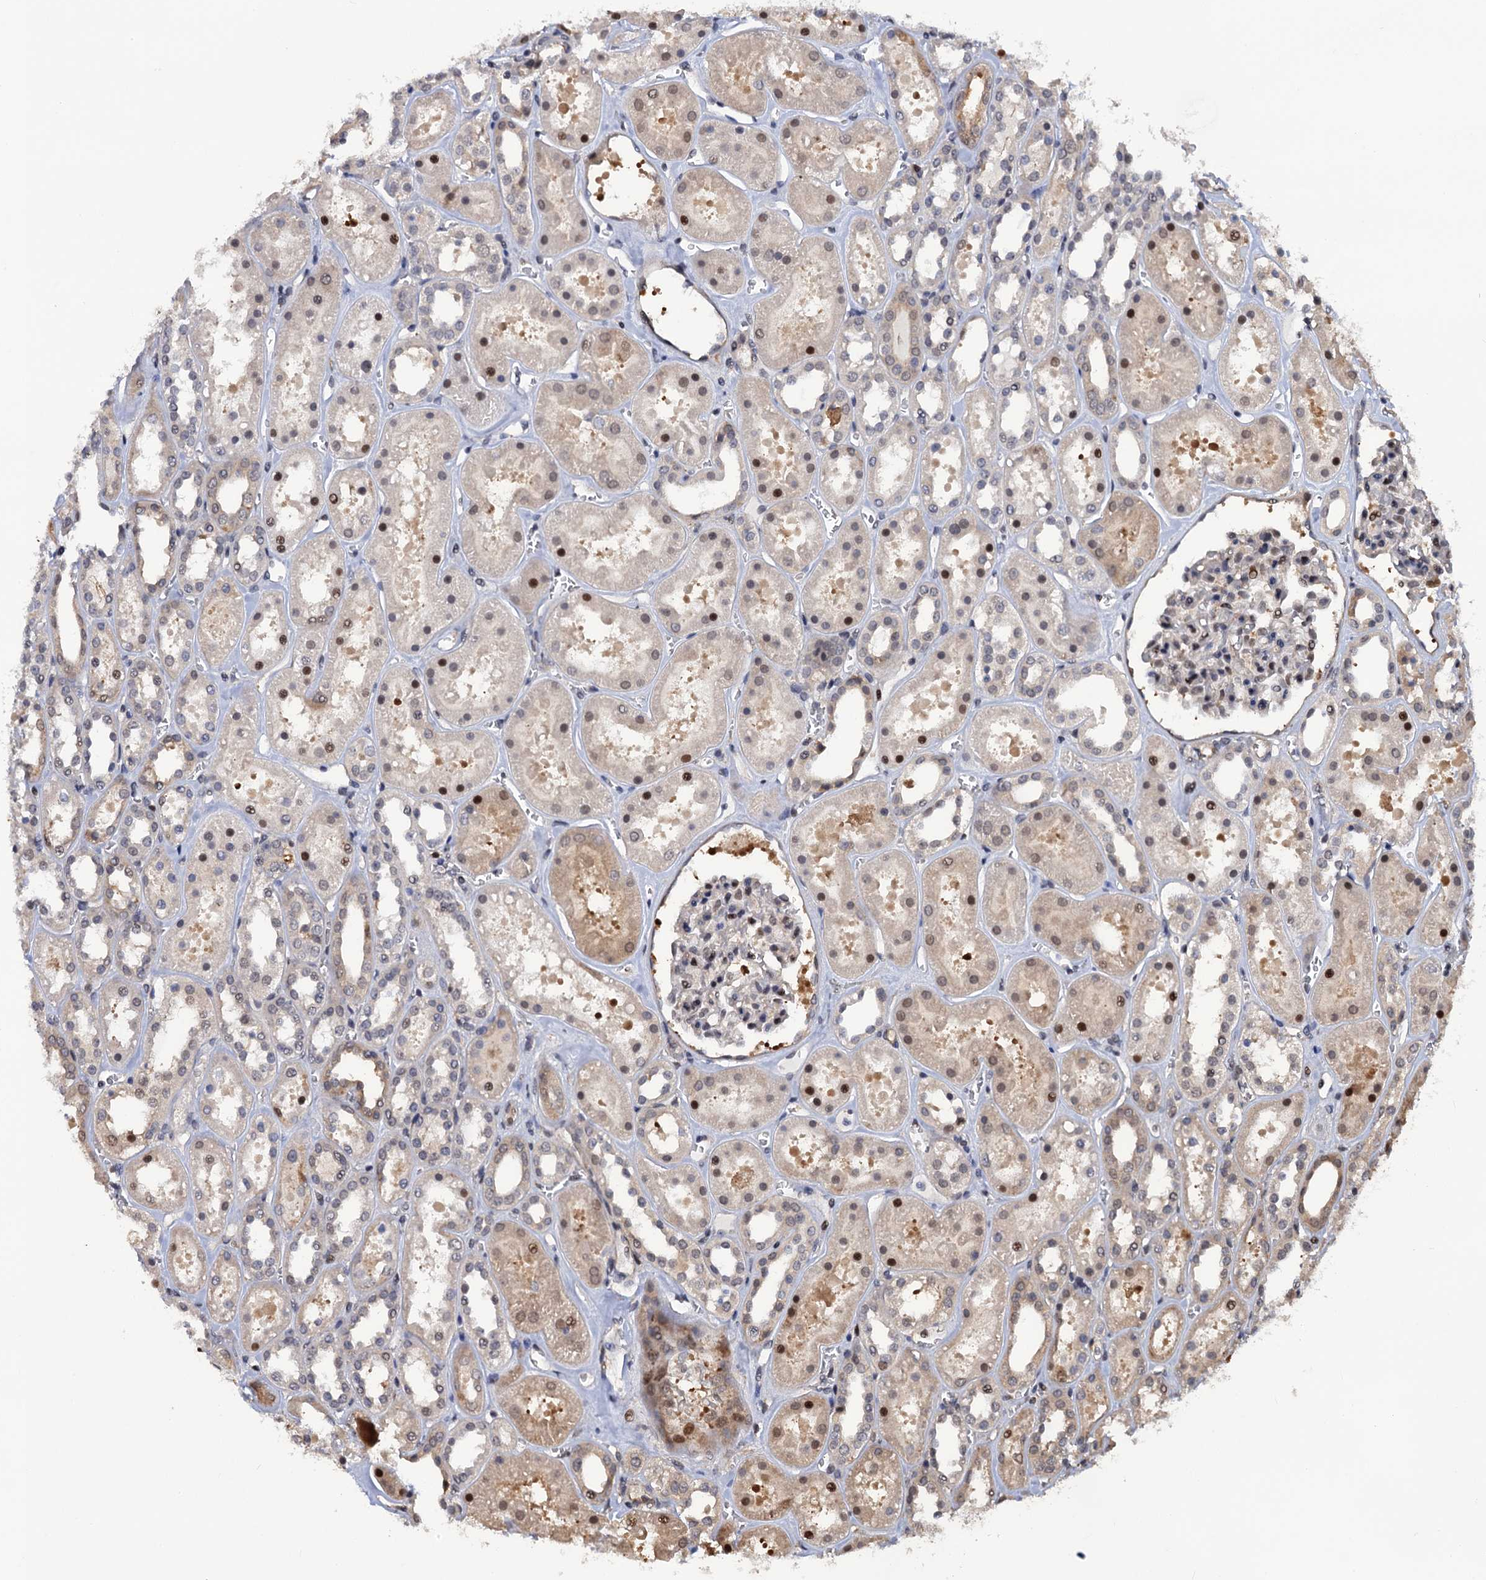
{"staining": {"intensity": "moderate", "quantity": "<25%", "location": "nuclear"}, "tissue": "kidney", "cell_type": "Cells in glomeruli", "image_type": "normal", "snomed": [{"axis": "morphology", "description": "Normal tissue, NOS"}, {"axis": "topography", "description": "Kidney"}], "caption": "Kidney stained with DAB immunohistochemistry reveals low levels of moderate nuclear positivity in approximately <25% of cells in glomeruli.", "gene": "CDC23", "patient": {"sex": "female", "age": 41}}